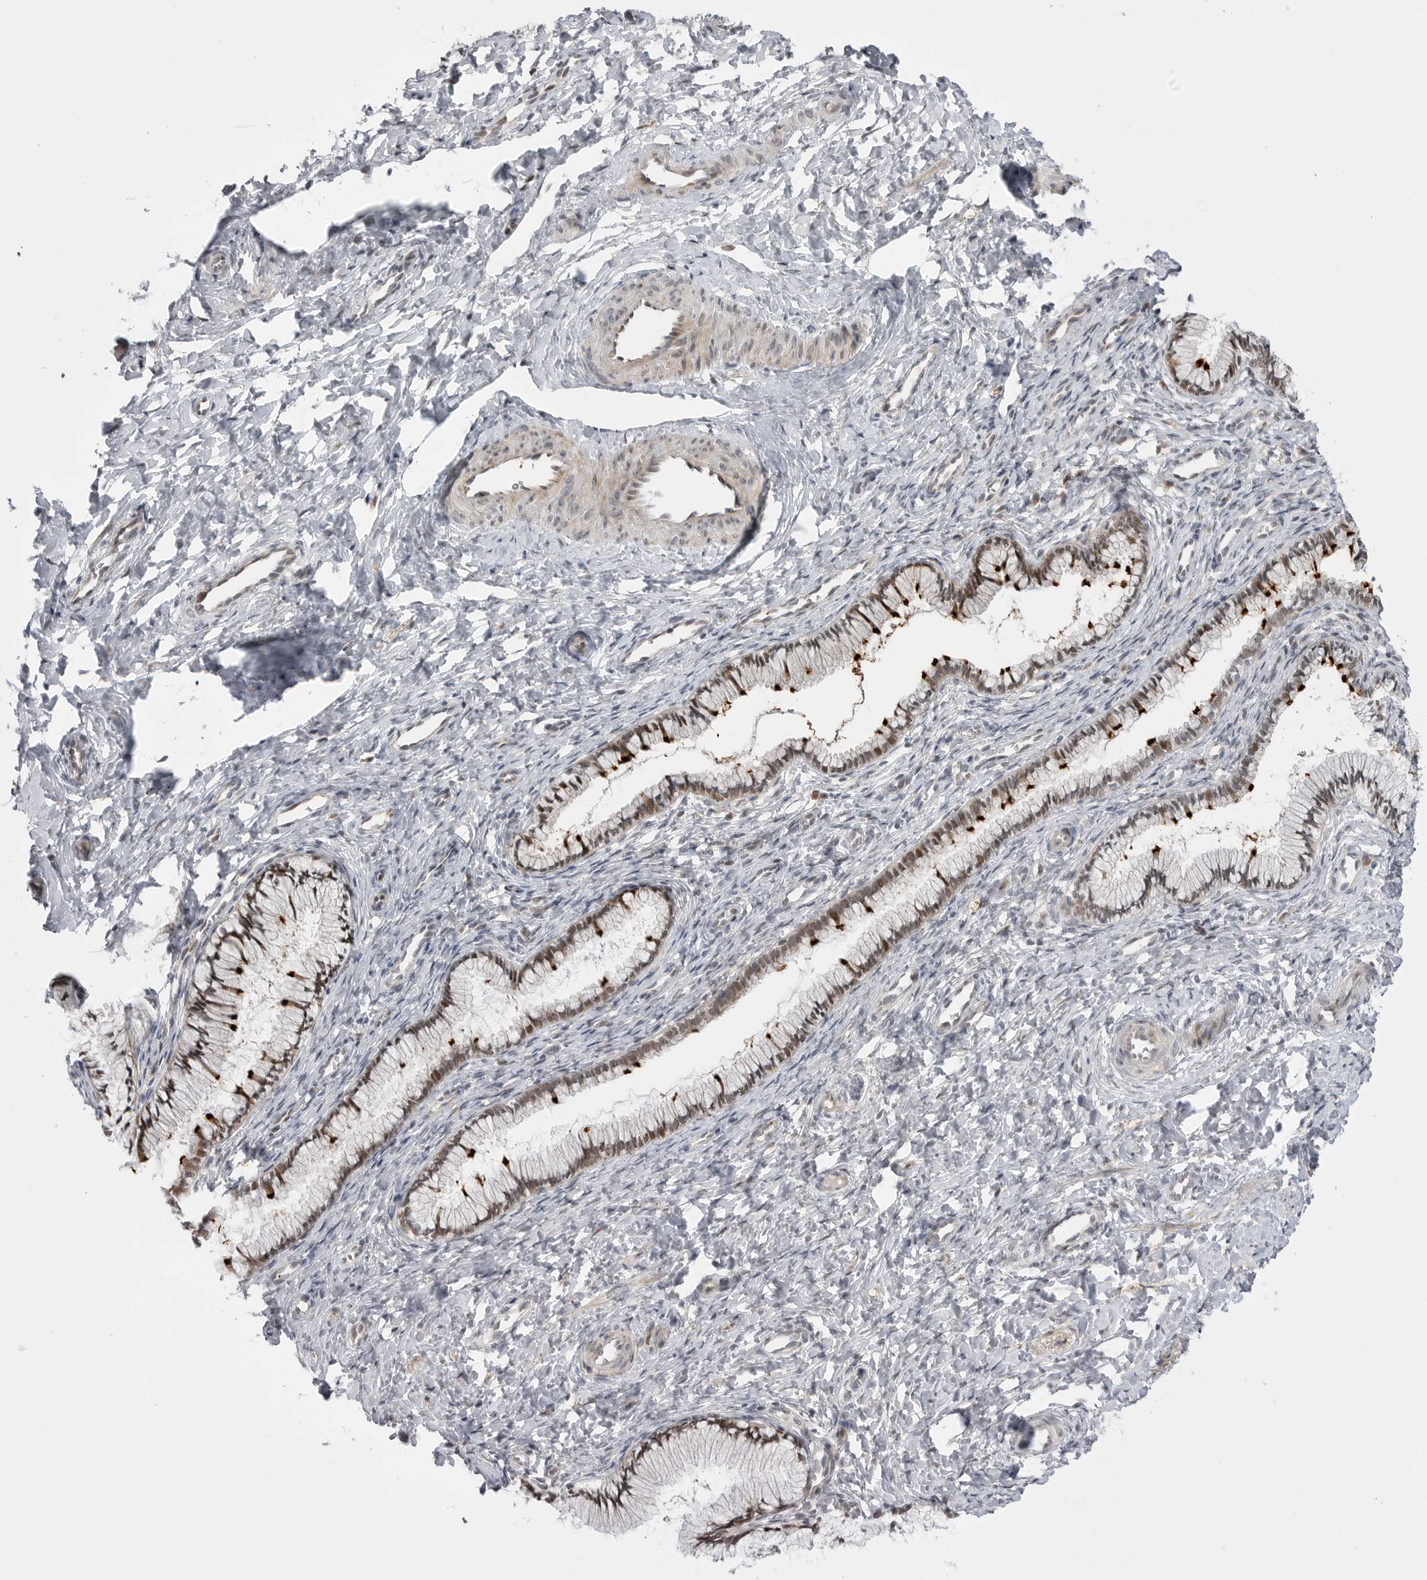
{"staining": {"intensity": "moderate", "quantity": "25%-75%", "location": "cytoplasmic/membranous,nuclear"}, "tissue": "cervix", "cell_type": "Glandular cells", "image_type": "normal", "snomed": [{"axis": "morphology", "description": "Normal tissue, NOS"}, {"axis": "topography", "description": "Cervix"}], "caption": "Immunohistochemical staining of benign human cervix demonstrates medium levels of moderate cytoplasmic/membranous,nuclear positivity in approximately 25%-75% of glandular cells. (Stains: DAB (3,3'-diaminobenzidine) in brown, nuclei in blue, Microscopy: brightfield microscopy at high magnification).", "gene": "GGT6", "patient": {"sex": "female", "age": 27}}